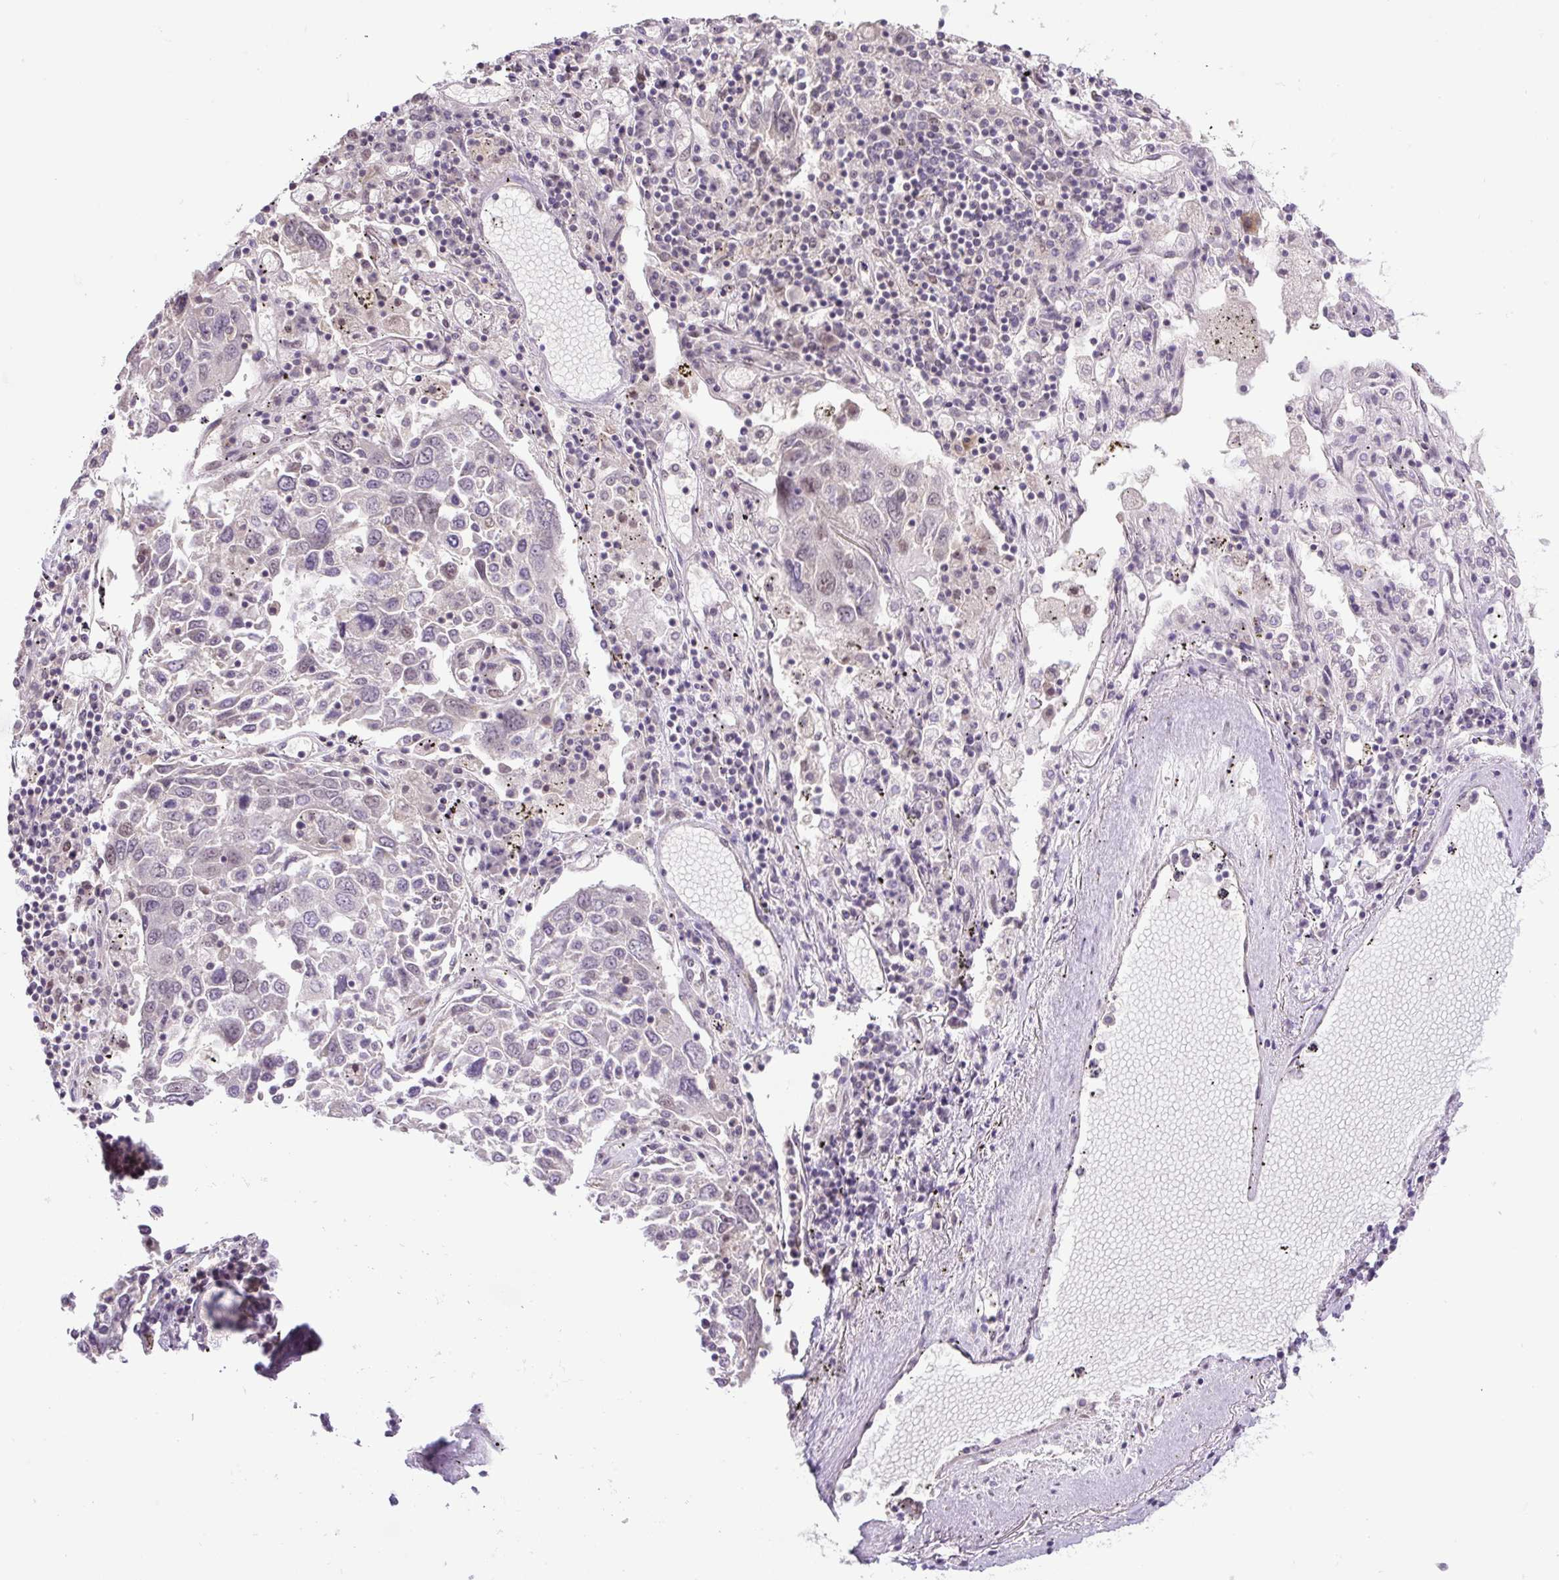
{"staining": {"intensity": "negative", "quantity": "none", "location": "none"}, "tissue": "lung cancer", "cell_type": "Tumor cells", "image_type": "cancer", "snomed": [{"axis": "morphology", "description": "Squamous cell carcinoma, NOS"}, {"axis": "topography", "description": "Lung"}], "caption": "There is no significant expression in tumor cells of lung squamous cell carcinoma. The staining is performed using DAB brown chromogen with nuclei counter-stained in using hematoxylin.", "gene": "KPNA1", "patient": {"sex": "male", "age": 65}}